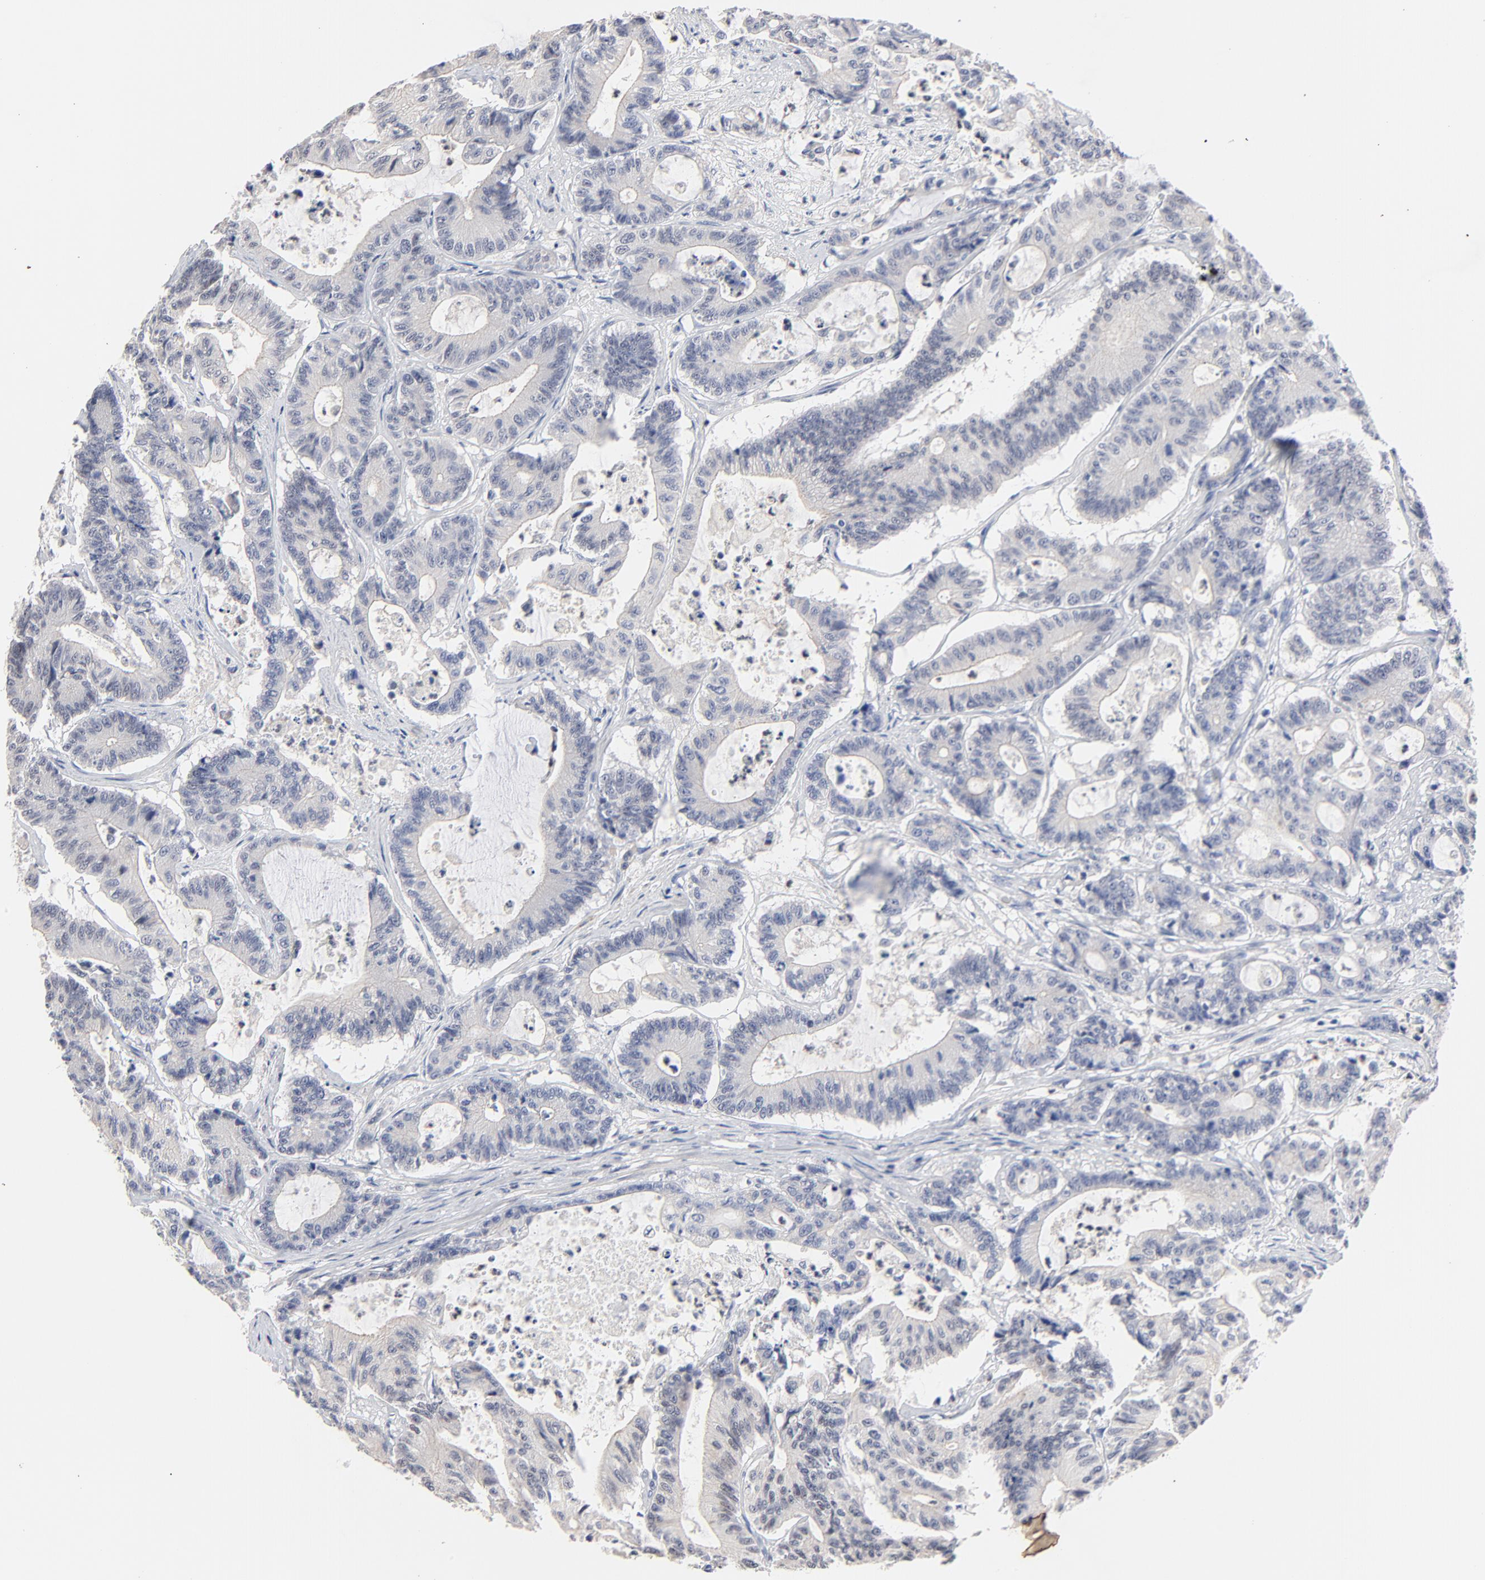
{"staining": {"intensity": "negative", "quantity": "none", "location": "none"}, "tissue": "colorectal cancer", "cell_type": "Tumor cells", "image_type": "cancer", "snomed": [{"axis": "morphology", "description": "Adenocarcinoma, NOS"}, {"axis": "topography", "description": "Colon"}], "caption": "Tumor cells are negative for brown protein staining in colorectal adenocarcinoma. (DAB immunohistochemistry, high magnification).", "gene": "AADAC", "patient": {"sex": "female", "age": 84}}